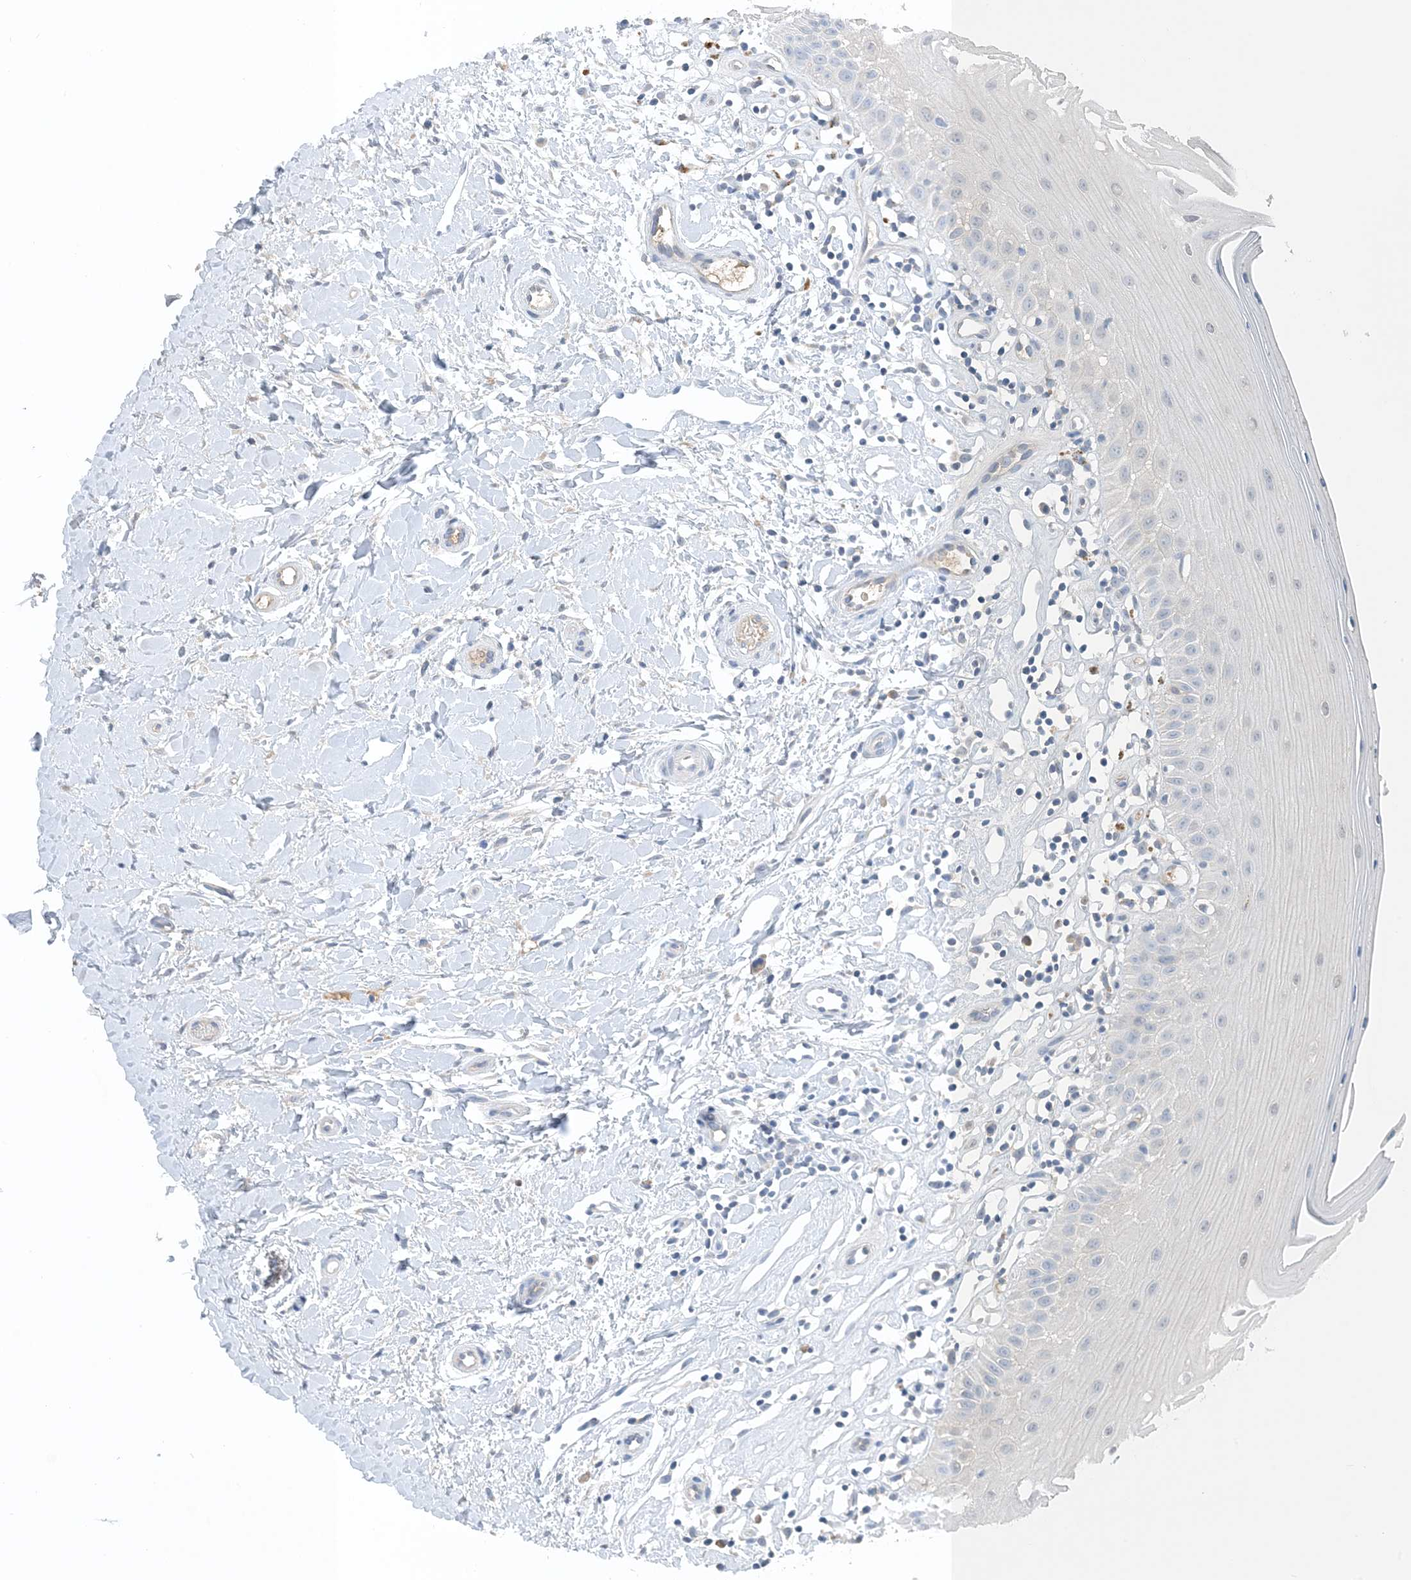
{"staining": {"intensity": "negative", "quantity": "none", "location": "none"}, "tissue": "oral mucosa", "cell_type": "Squamous epithelial cells", "image_type": "normal", "snomed": [{"axis": "morphology", "description": "Normal tissue, NOS"}, {"axis": "topography", "description": "Oral tissue"}], "caption": "Squamous epithelial cells show no significant staining in normal oral mucosa. Brightfield microscopy of immunohistochemistry stained with DAB (3,3'-diaminobenzidine) (brown) and hematoxylin (blue), captured at high magnification.", "gene": "CTRL", "patient": {"sex": "female", "age": 56}}